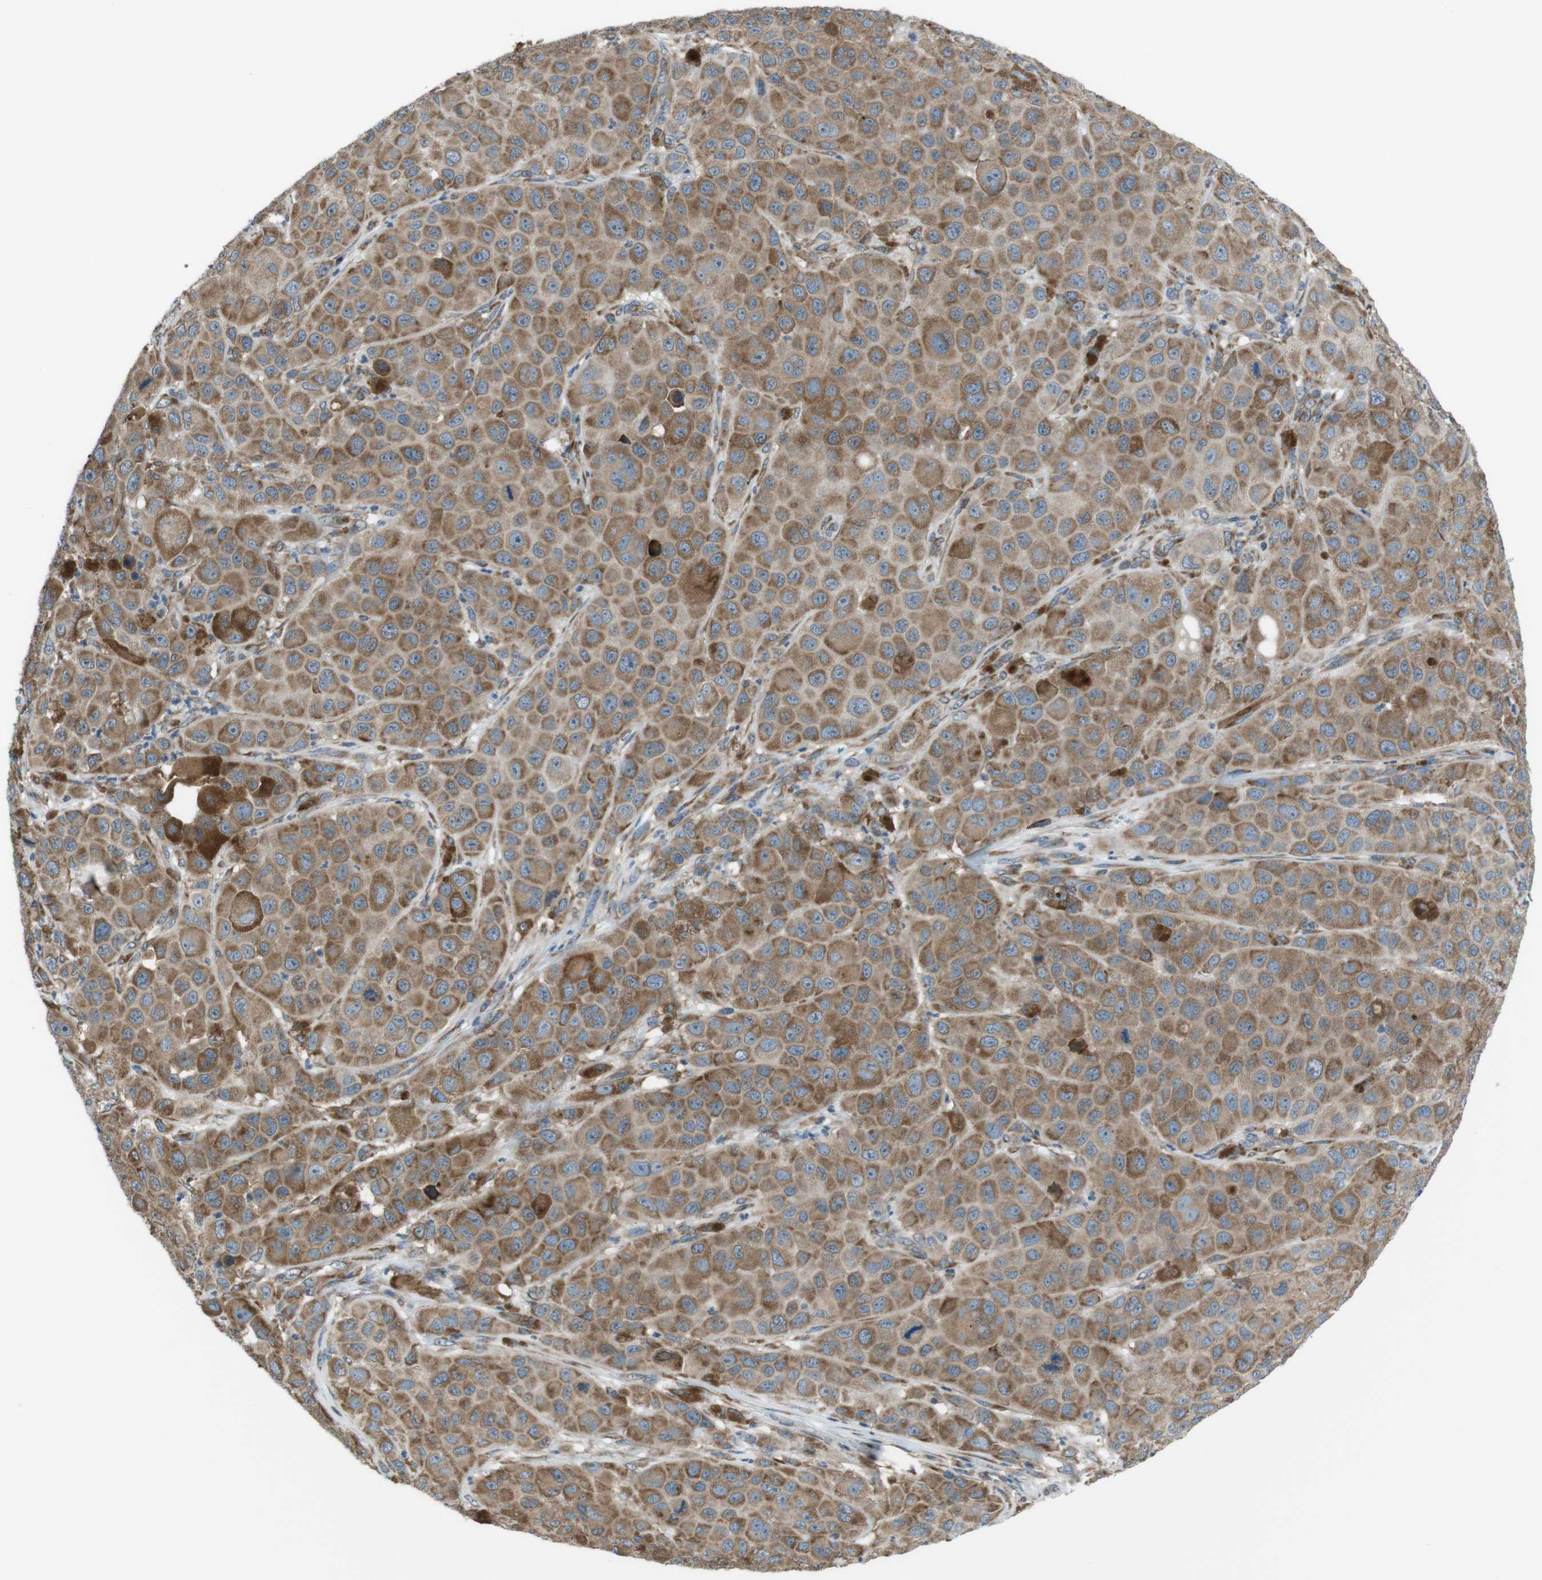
{"staining": {"intensity": "moderate", "quantity": ">75%", "location": "cytoplasmic/membranous"}, "tissue": "melanoma", "cell_type": "Tumor cells", "image_type": "cancer", "snomed": [{"axis": "morphology", "description": "Malignant melanoma, NOS"}, {"axis": "topography", "description": "Skin"}], "caption": "A brown stain highlights moderate cytoplasmic/membranous positivity of a protein in human melanoma tumor cells.", "gene": "SSR3", "patient": {"sex": "male", "age": 96}}